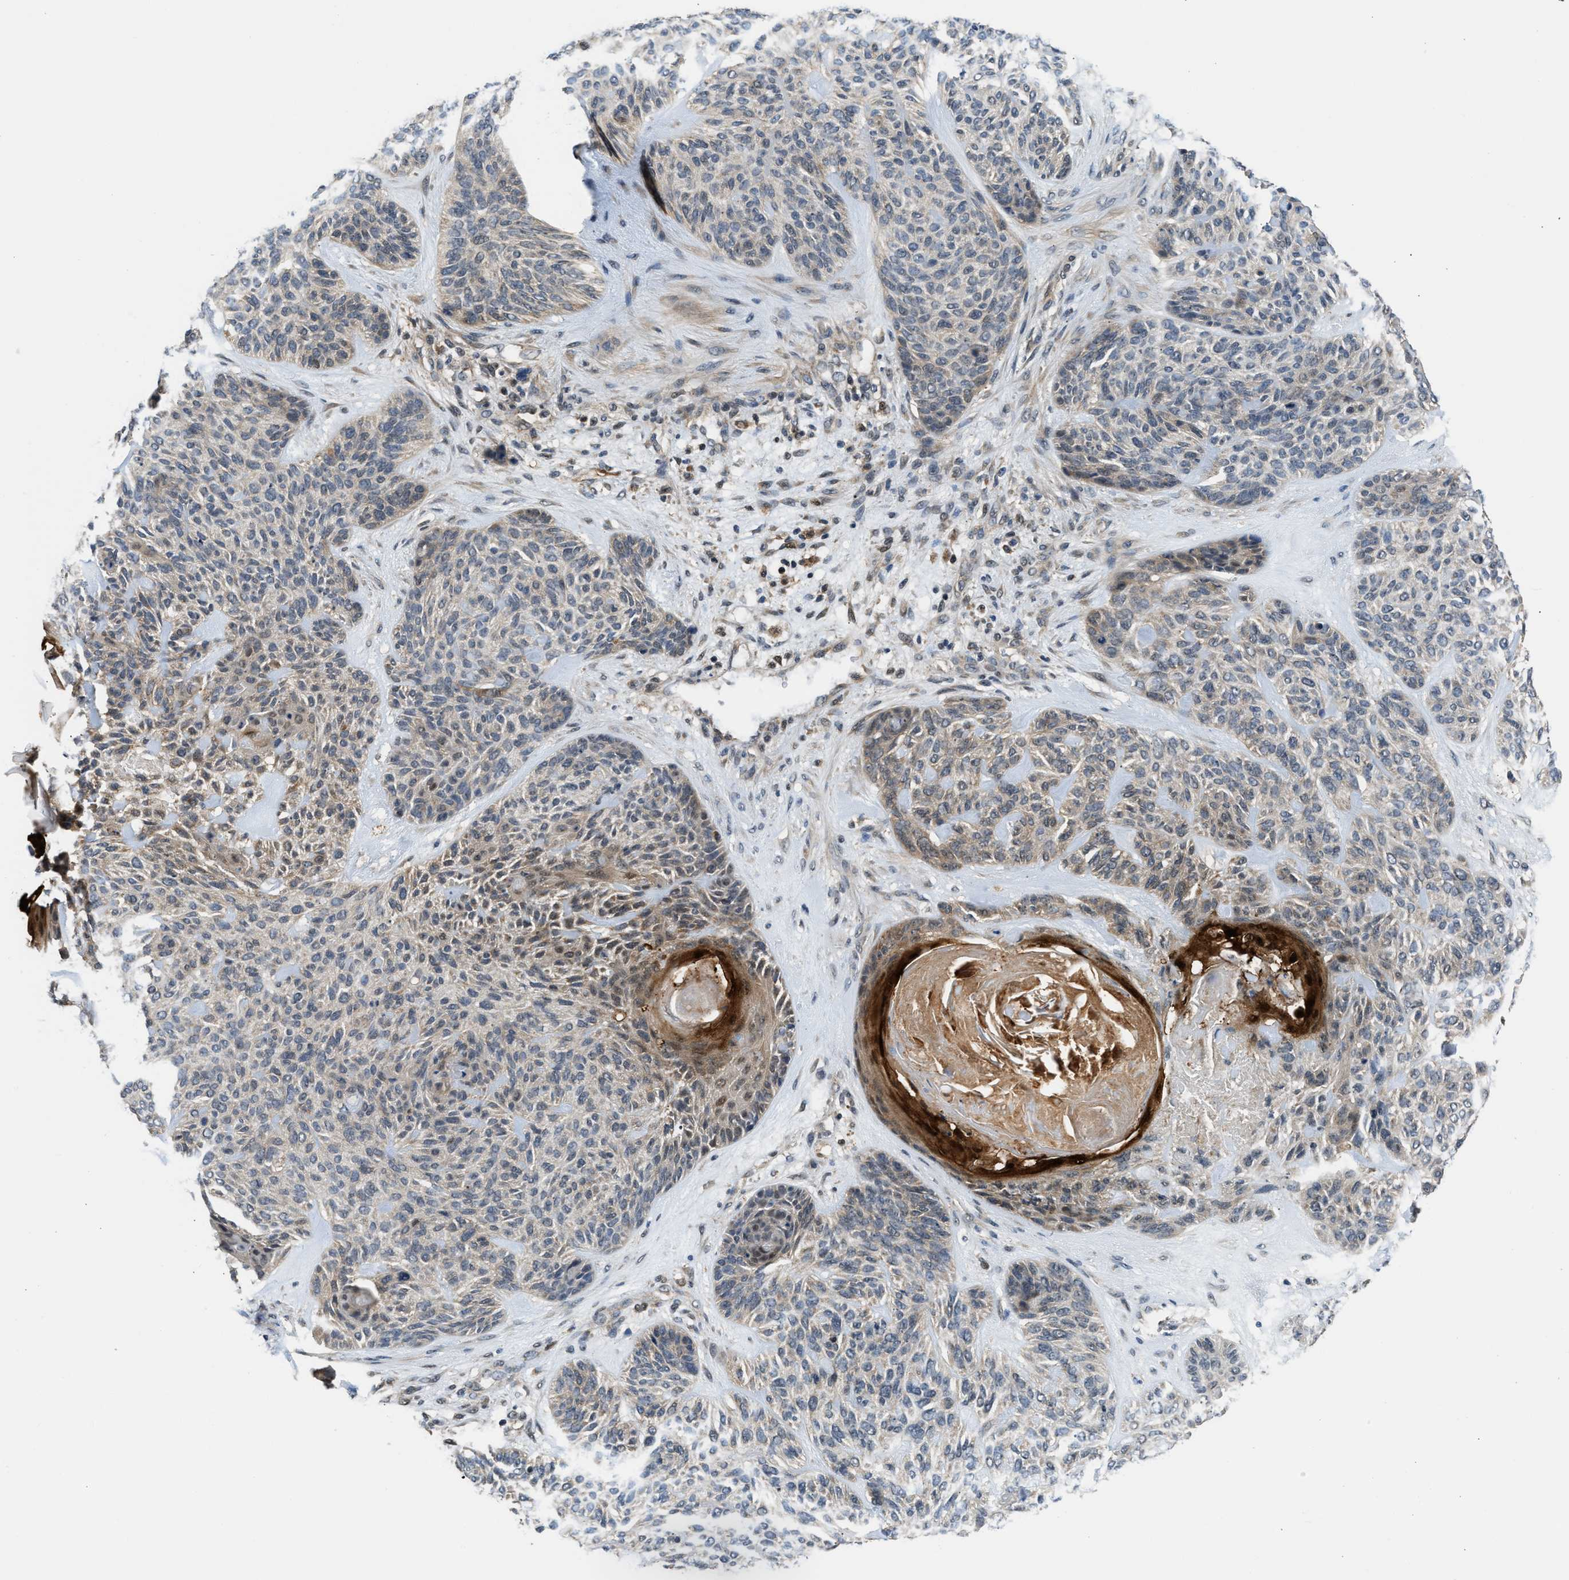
{"staining": {"intensity": "moderate", "quantity": "<25%", "location": "cytoplasmic/membranous"}, "tissue": "skin cancer", "cell_type": "Tumor cells", "image_type": "cancer", "snomed": [{"axis": "morphology", "description": "Basal cell carcinoma"}, {"axis": "topography", "description": "Skin"}], "caption": "High-power microscopy captured an immunohistochemistry (IHC) micrograph of basal cell carcinoma (skin), revealing moderate cytoplasmic/membranous expression in approximately <25% of tumor cells.", "gene": "PPA1", "patient": {"sex": "male", "age": 55}}